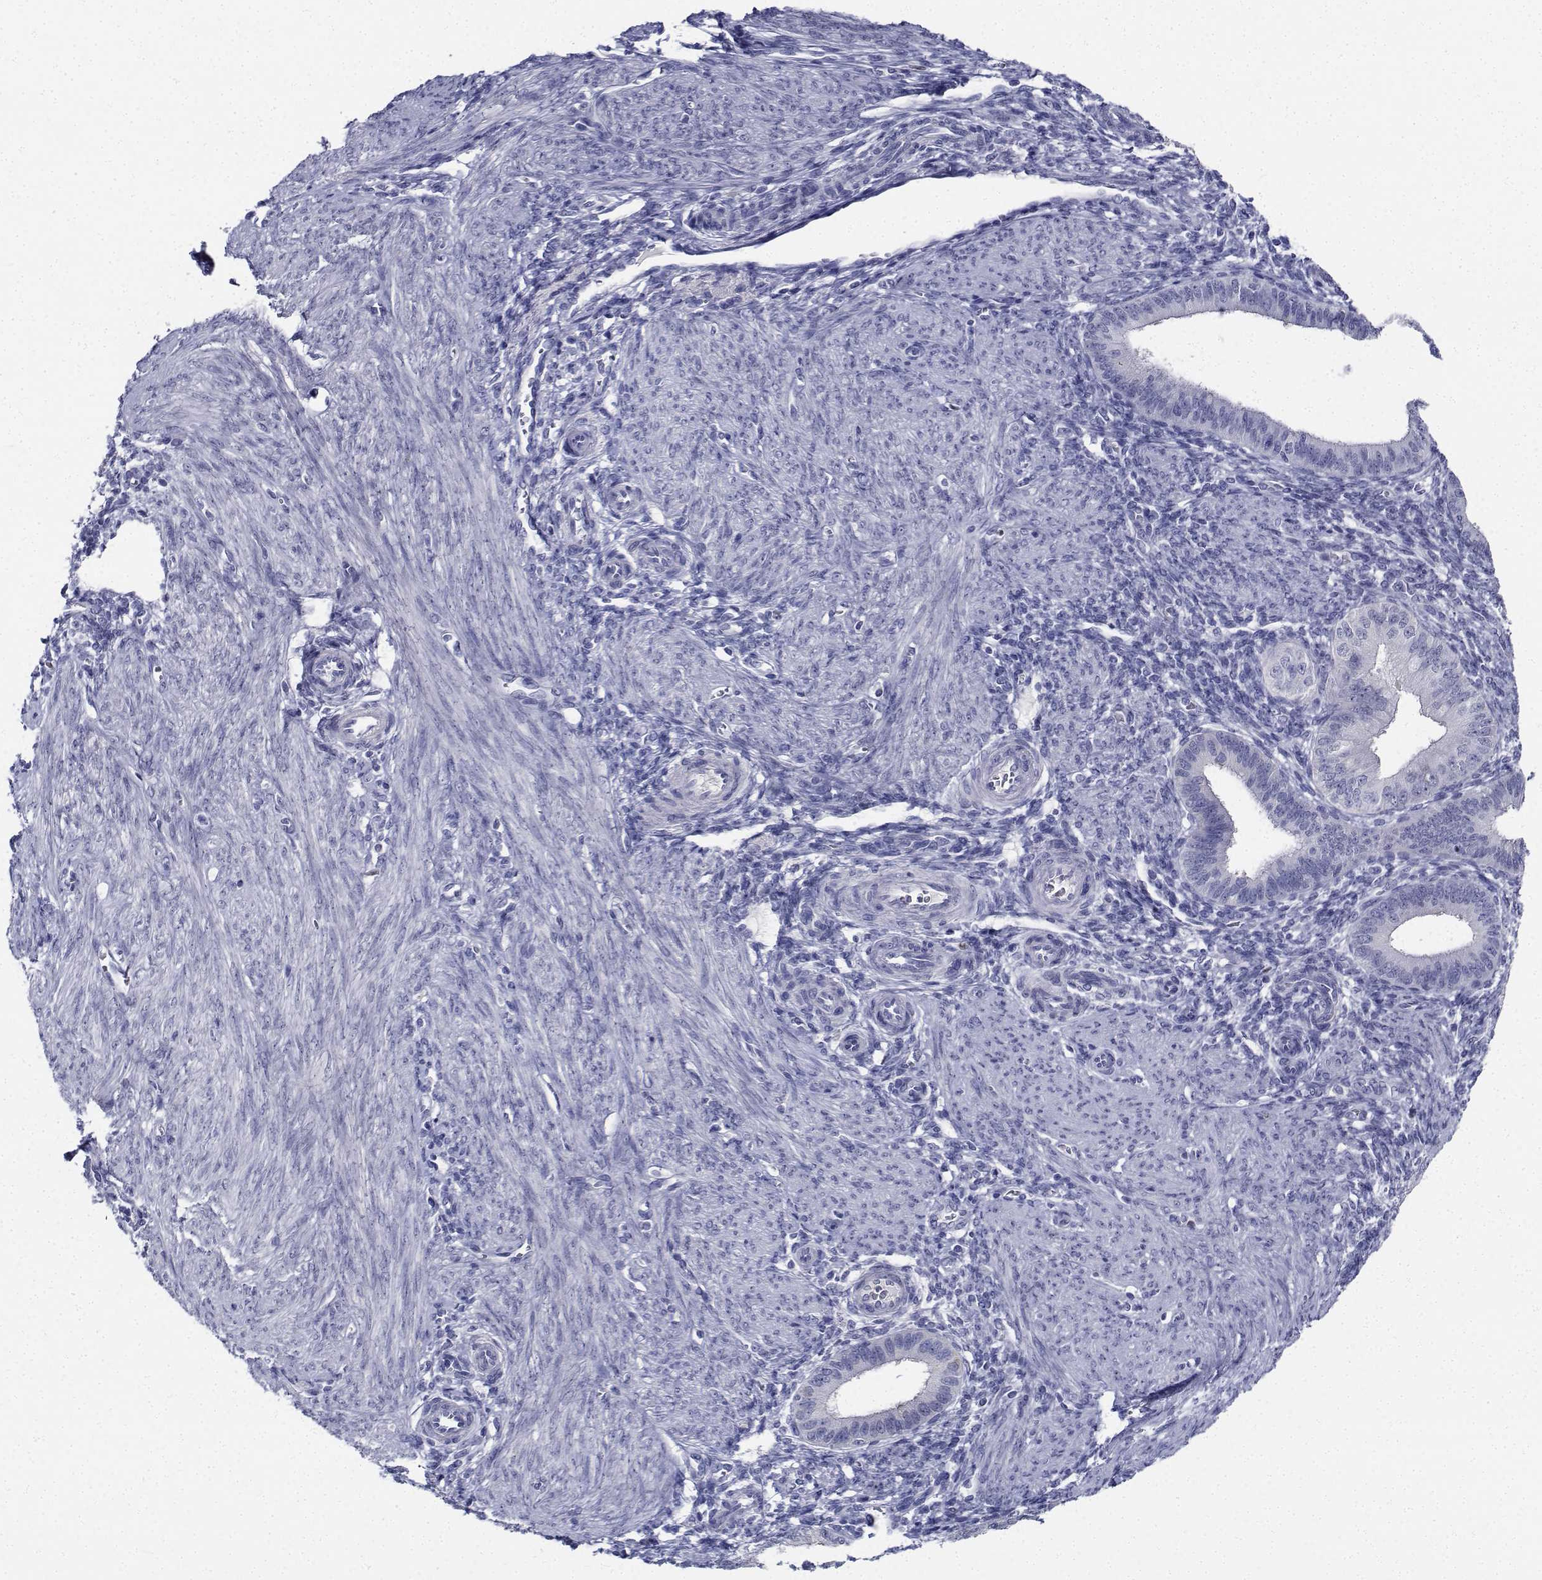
{"staining": {"intensity": "negative", "quantity": "none", "location": "none"}, "tissue": "endometrium", "cell_type": "Cells in endometrial stroma", "image_type": "normal", "snomed": [{"axis": "morphology", "description": "Normal tissue, NOS"}, {"axis": "topography", "description": "Endometrium"}], "caption": "Immunohistochemical staining of normal endometrium exhibits no significant expression in cells in endometrial stroma.", "gene": "PLXNA4", "patient": {"sex": "female", "age": 39}}